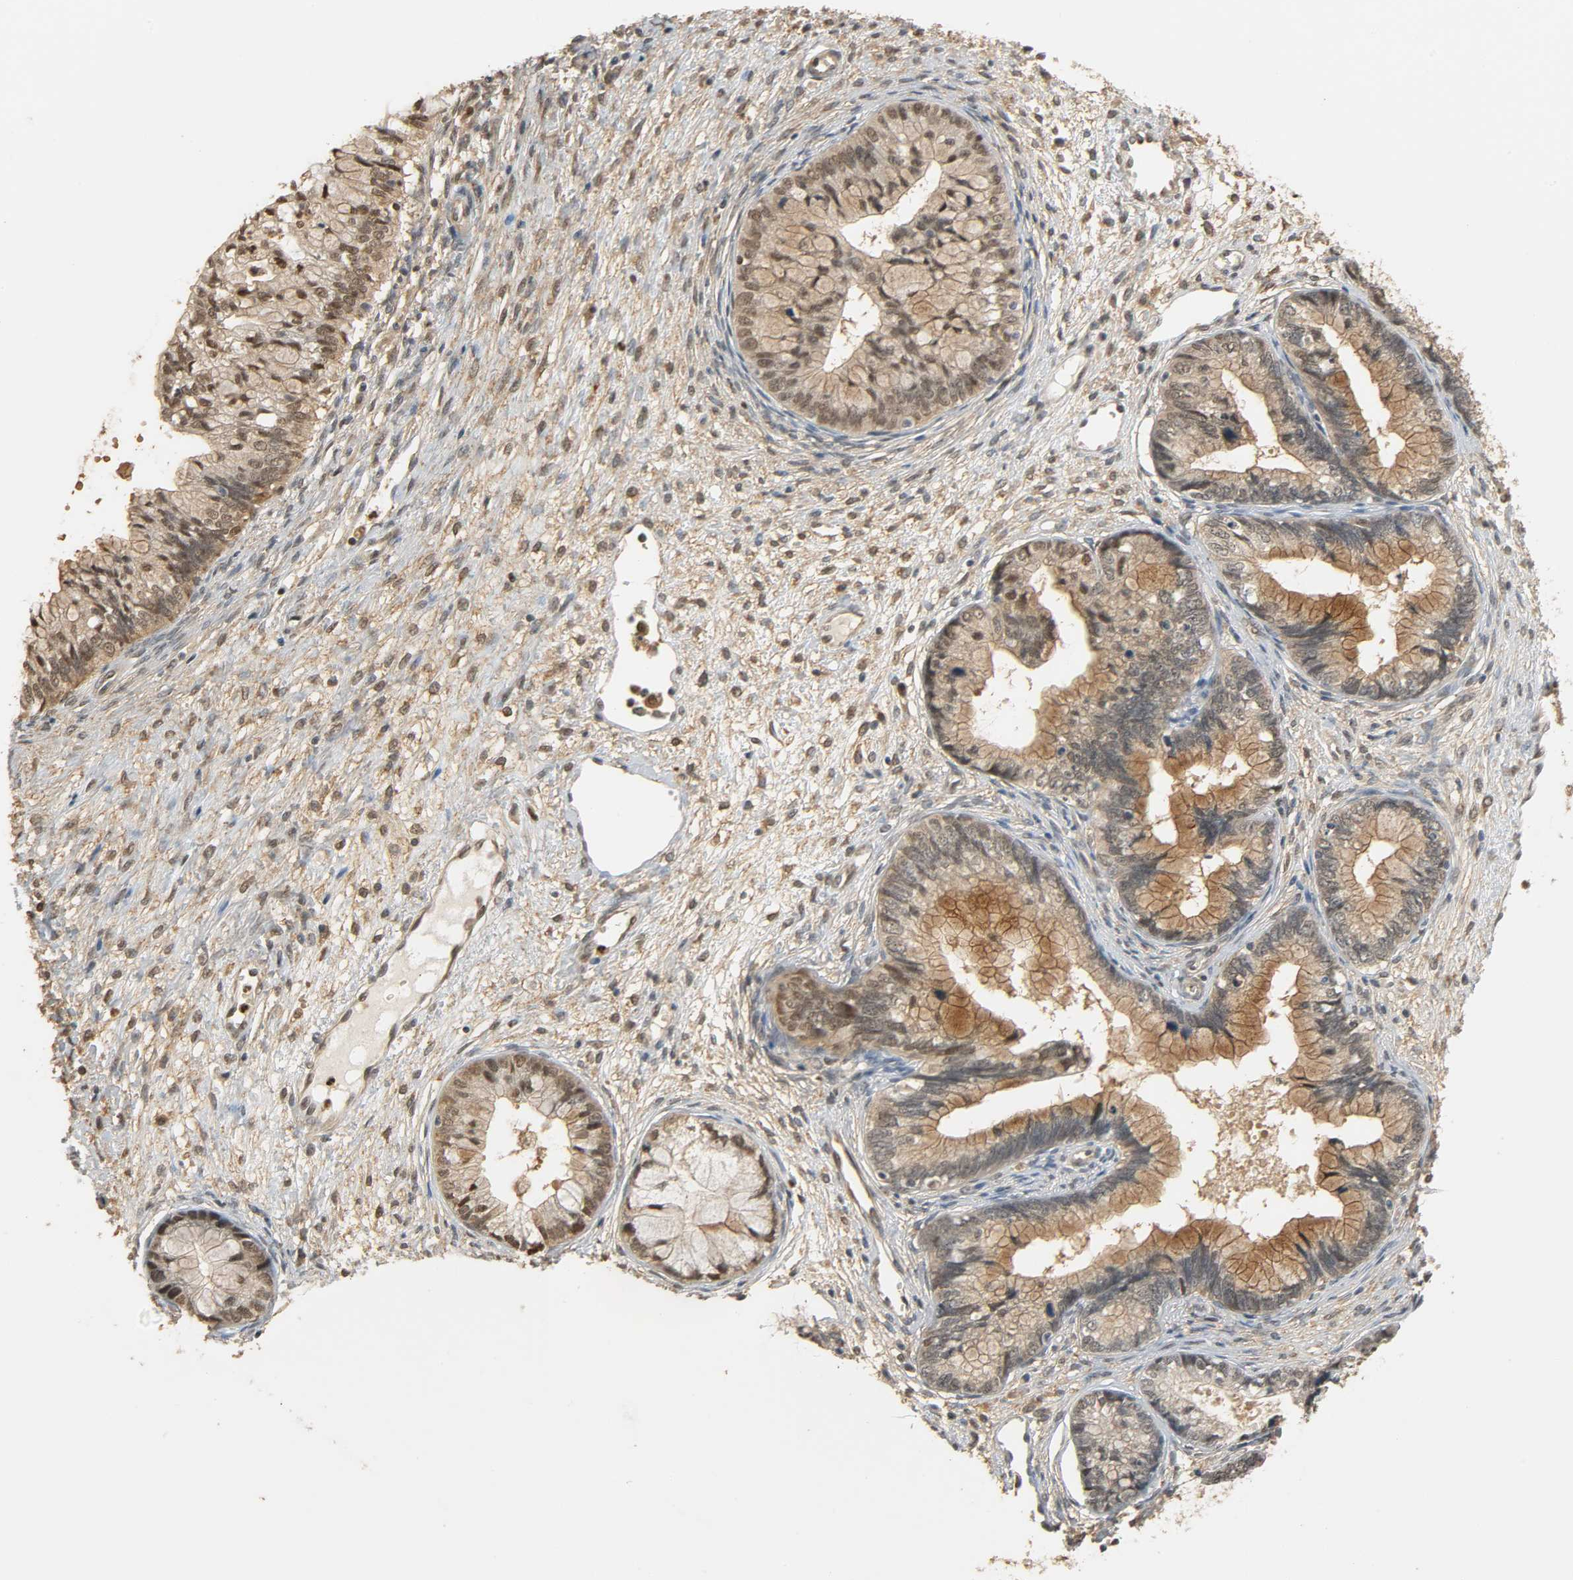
{"staining": {"intensity": "weak", "quantity": ">75%", "location": "cytoplasmic/membranous"}, "tissue": "cervical cancer", "cell_type": "Tumor cells", "image_type": "cancer", "snomed": [{"axis": "morphology", "description": "Adenocarcinoma, NOS"}, {"axis": "topography", "description": "Cervix"}], "caption": "Cervical cancer stained with DAB (3,3'-diaminobenzidine) immunohistochemistry (IHC) exhibits low levels of weak cytoplasmic/membranous positivity in approximately >75% of tumor cells.", "gene": "ZFPM2", "patient": {"sex": "female", "age": 44}}